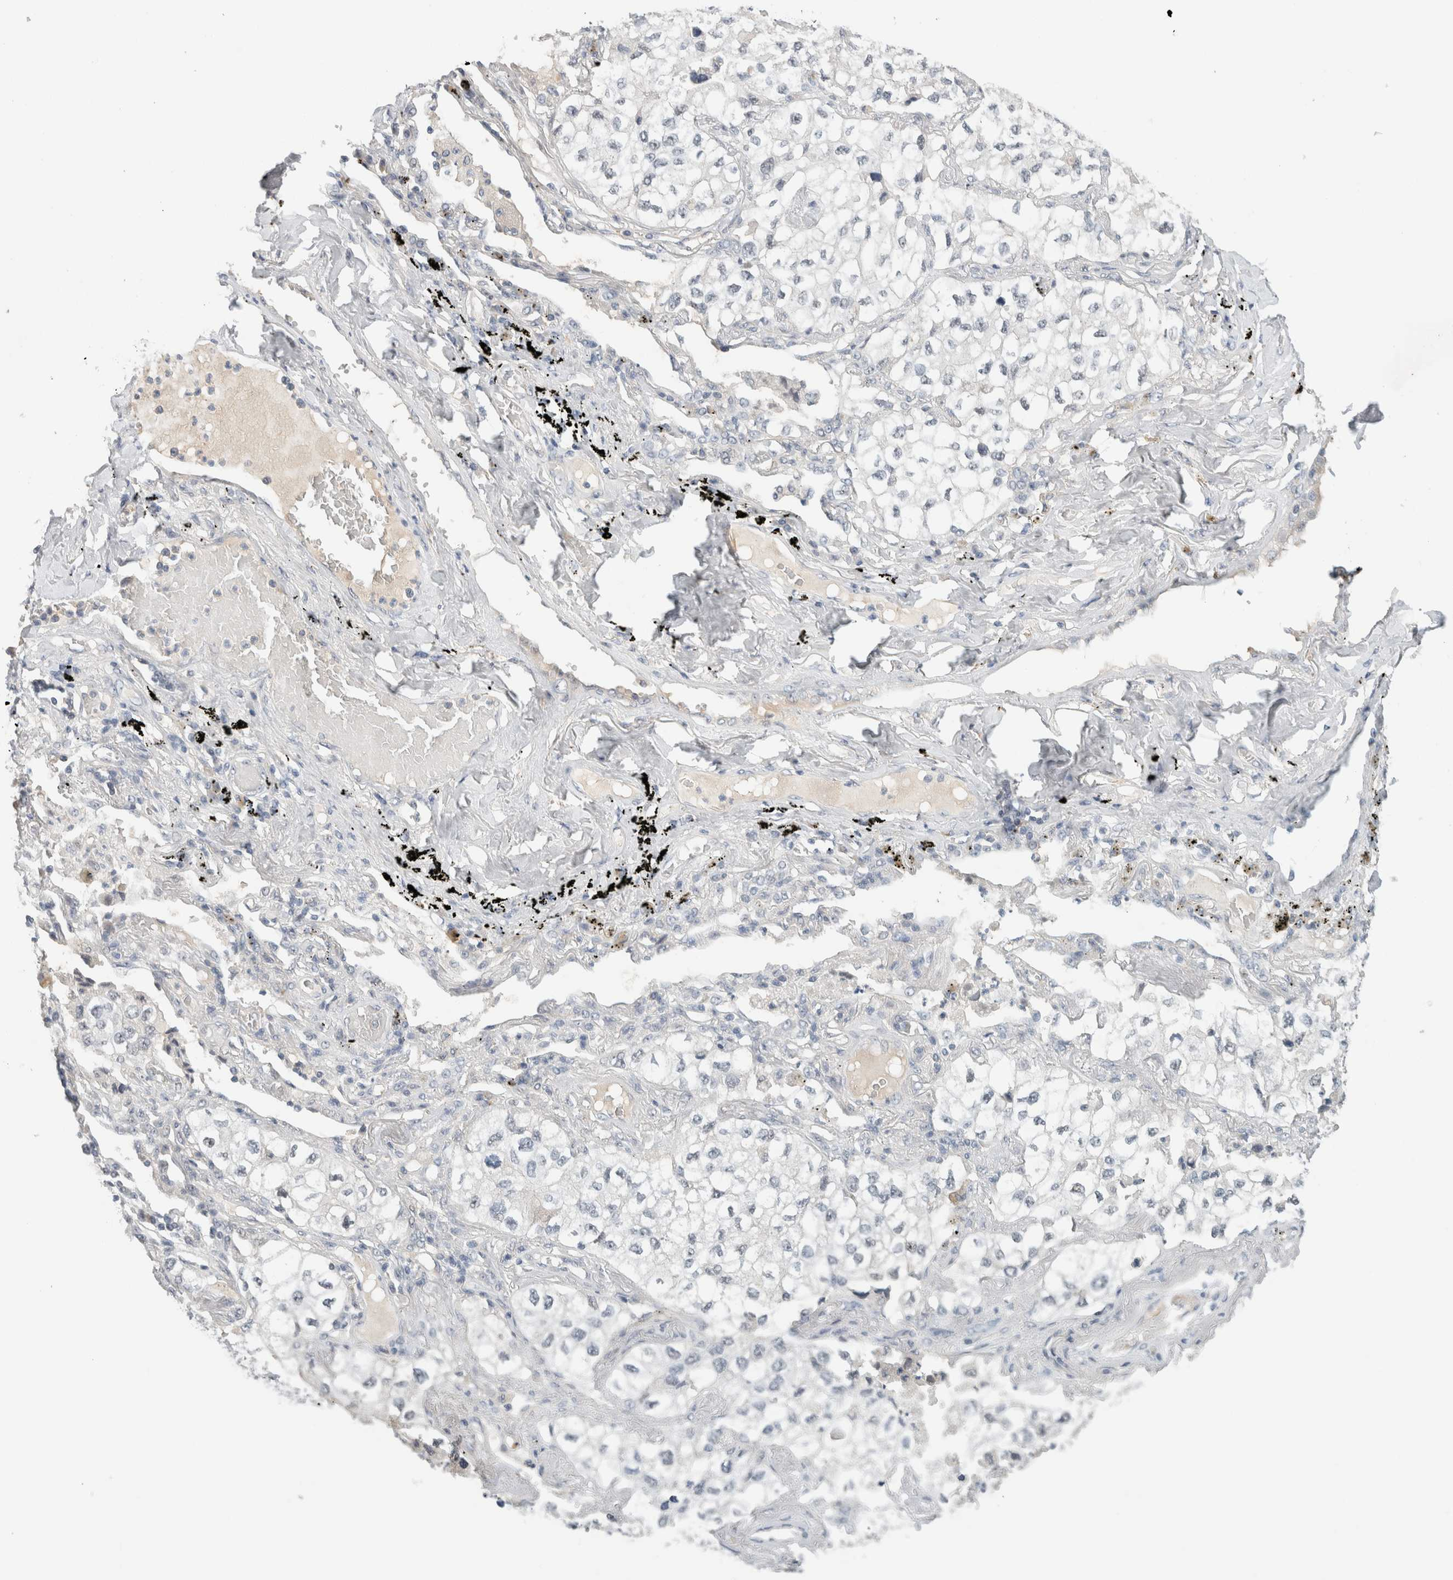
{"staining": {"intensity": "negative", "quantity": "none", "location": "none"}, "tissue": "lung cancer", "cell_type": "Tumor cells", "image_type": "cancer", "snomed": [{"axis": "morphology", "description": "Adenocarcinoma, NOS"}, {"axis": "topography", "description": "Lung"}], "caption": "An image of human lung cancer is negative for staining in tumor cells. (IHC, brightfield microscopy, high magnification).", "gene": "HCN3", "patient": {"sex": "male", "age": 63}}